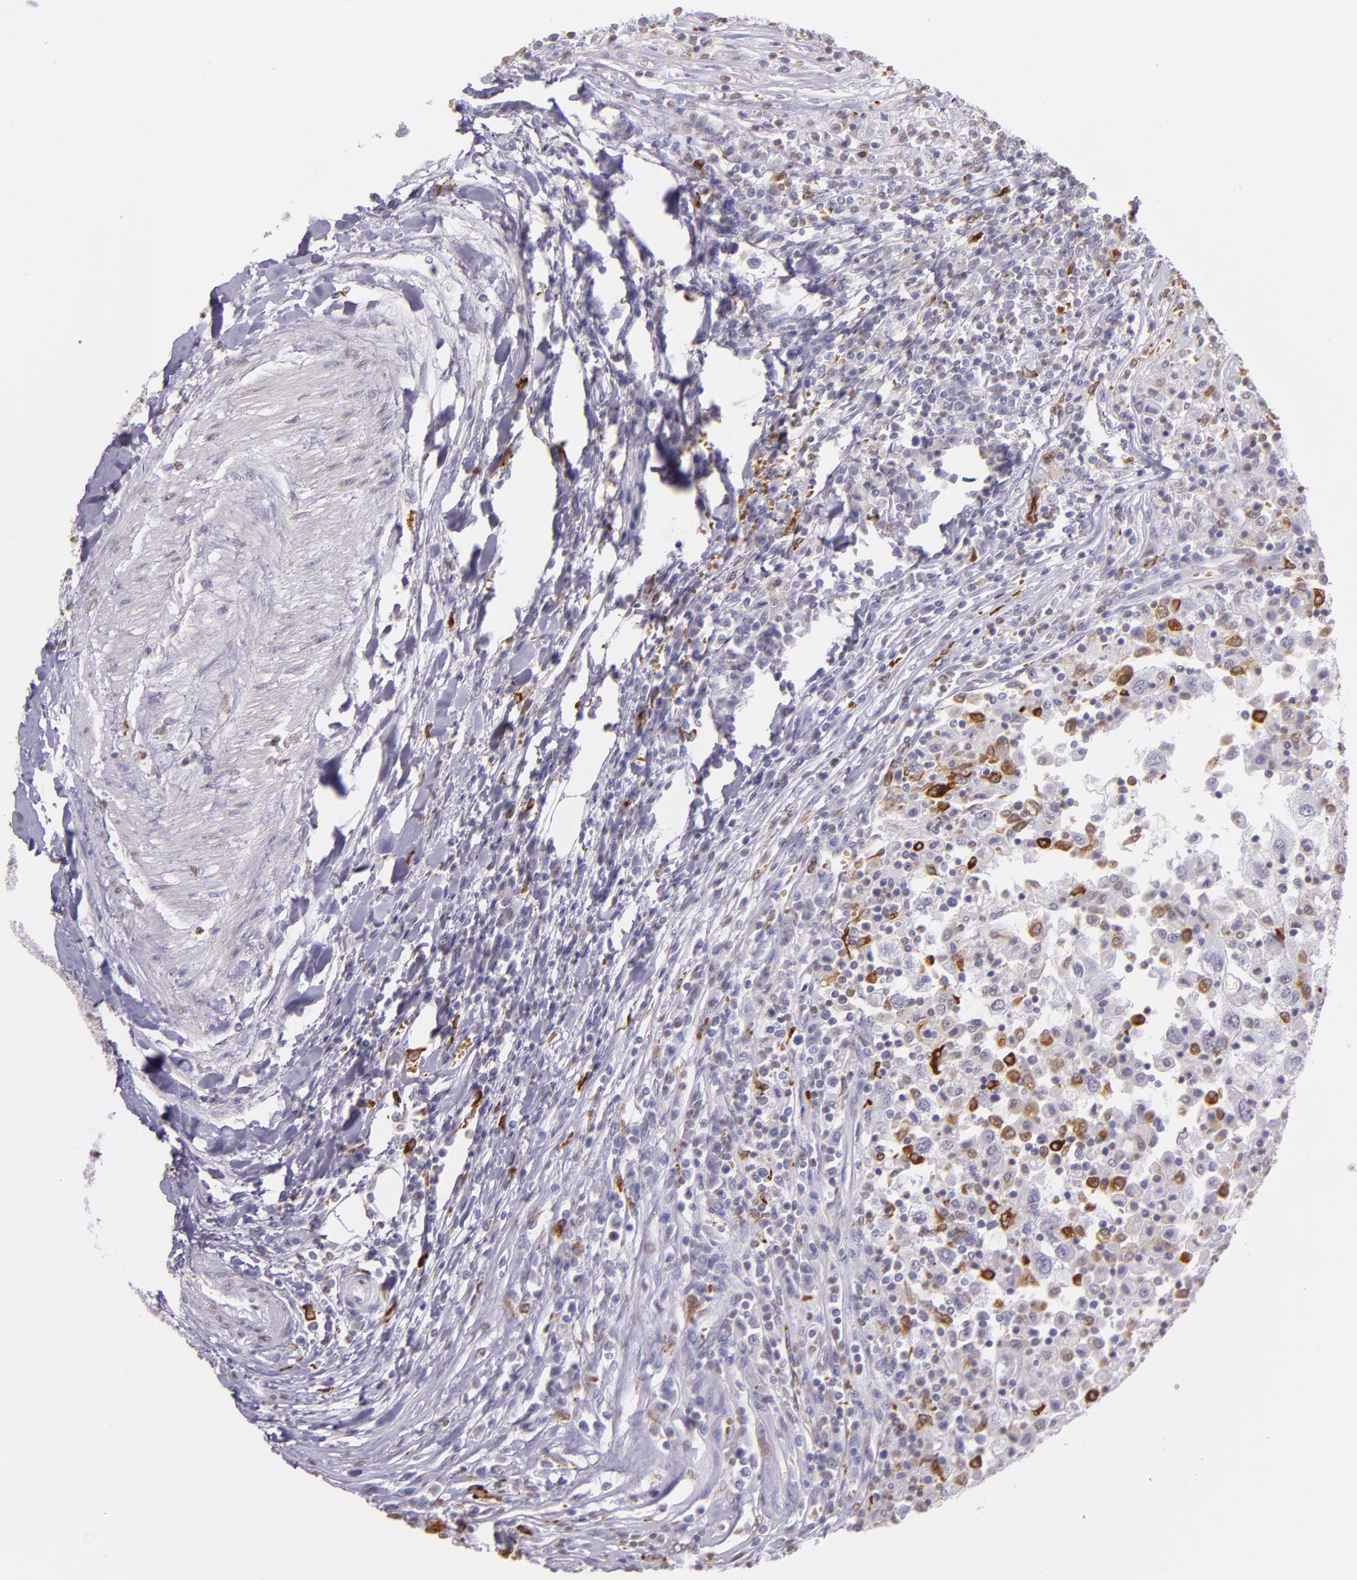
{"staining": {"intensity": "negative", "quantity": "none", "location": "none"}, "tissue": "renal cancer", "cell_type": "Tumor cells", "image_type": "cancer", "snomed": [{"axis": "morphology", "description": "Normal tissue, NOS"}, {"axis": "morphology", "description": "Adenocarcinoma, NOS"}, {"axis": "topography", "description": "Kidney"}], "caption": "IHC photomicrograph of human renal adenocarcinoma stained for a protein (brown), which shows no expression in tumor cells.", "gene": "RTN1", "patient": {"sex": "male", "age": 71}}